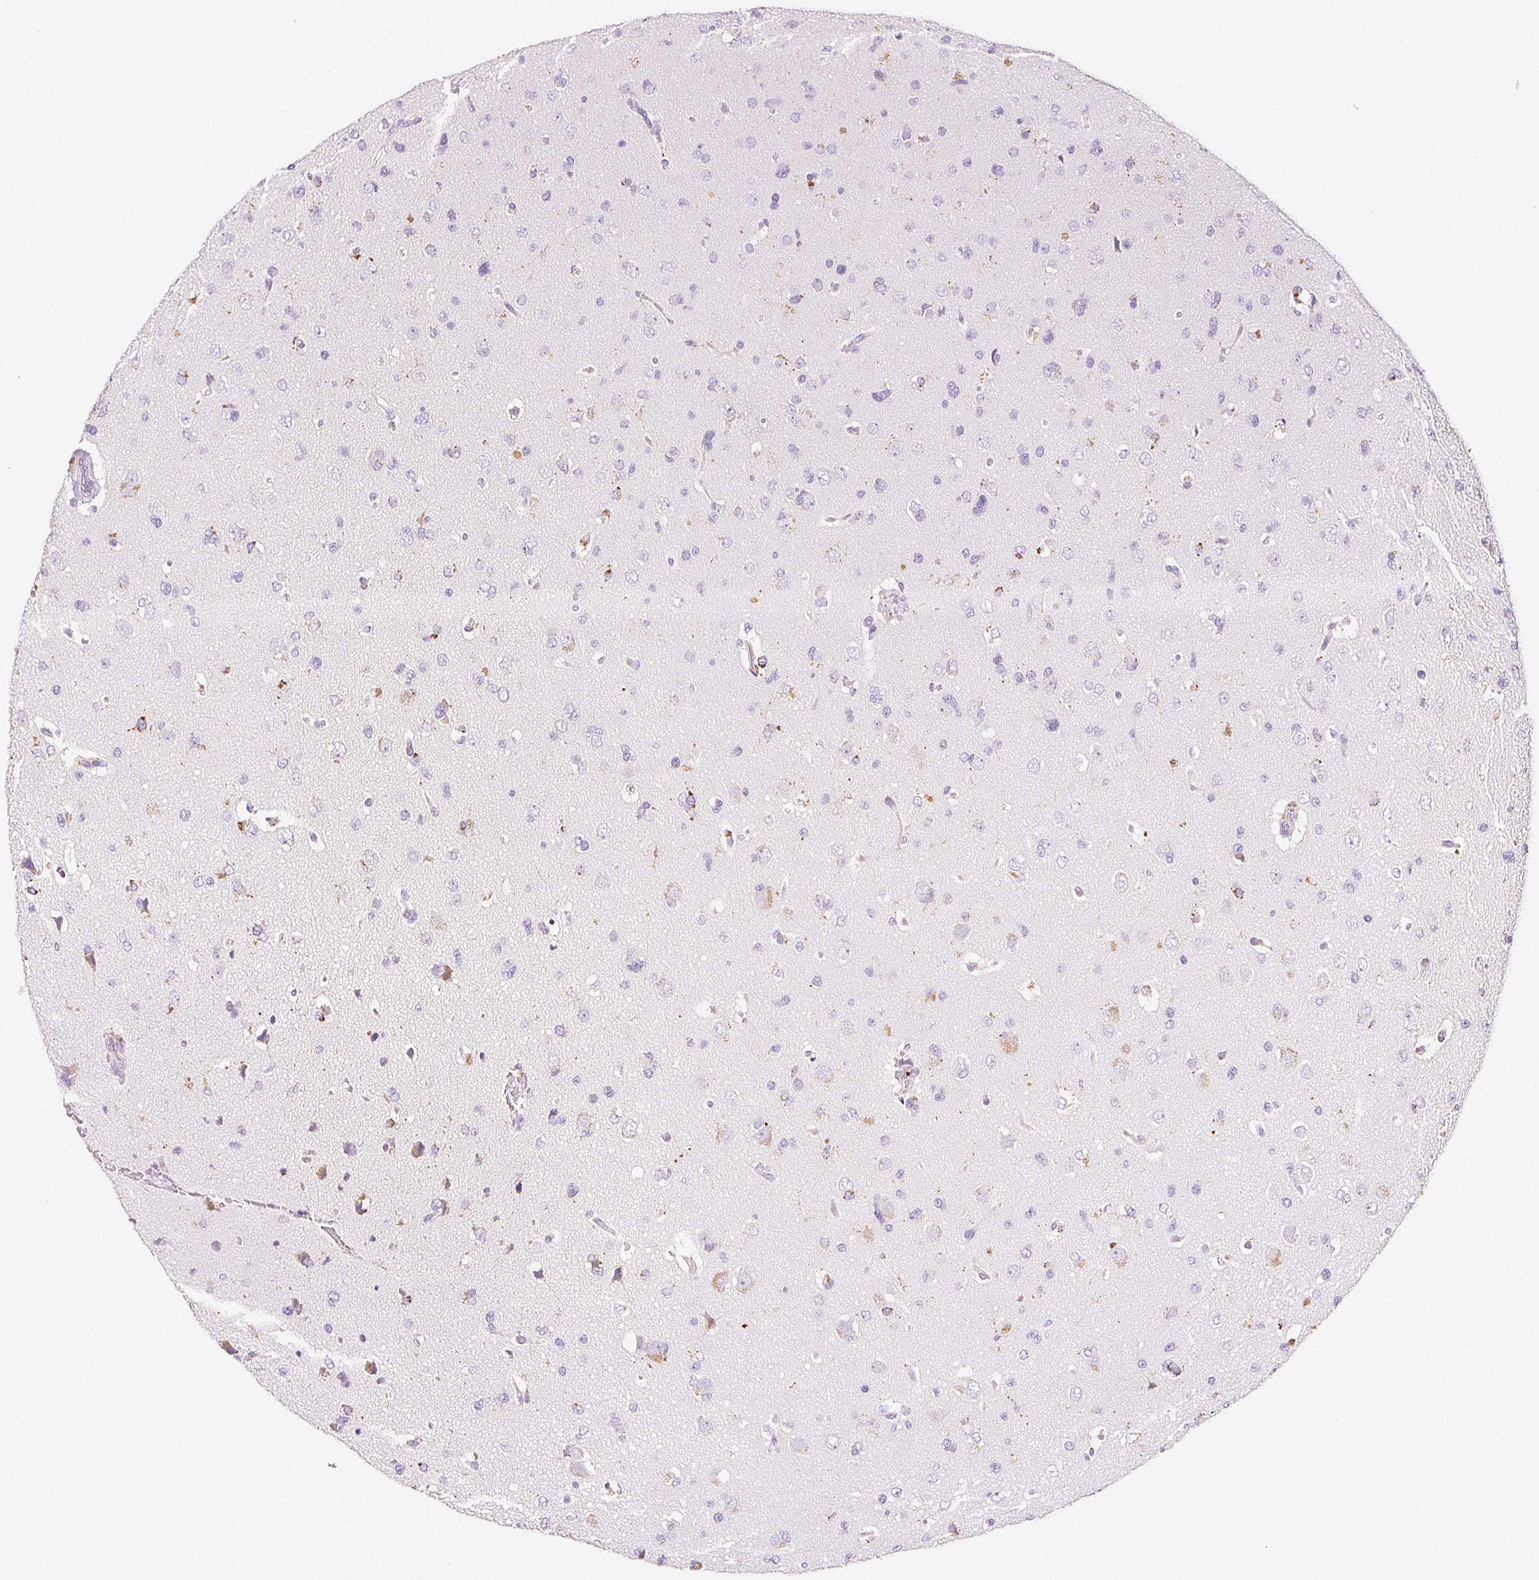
{"staining": {"intensity": "negative", "quantity": "none", "location": "none"}, "tissue": "glioma", "cell_type": "Tumor cells", "image_type": "cancer", "snomed": [{"axis": "morphology", "description": "Glioma, malignant, Low grade"}, {"axis": "topography", "description": "Brain"}], "caption": "Tumor cells show no significant protein positivity in malignant low-grade glioma. (DAB (3,3'-diaminobenzidine) IHC with hematoxylin counter stain).", "gene": "LIPA", "patient": {"sex": "female", "age": 55}}